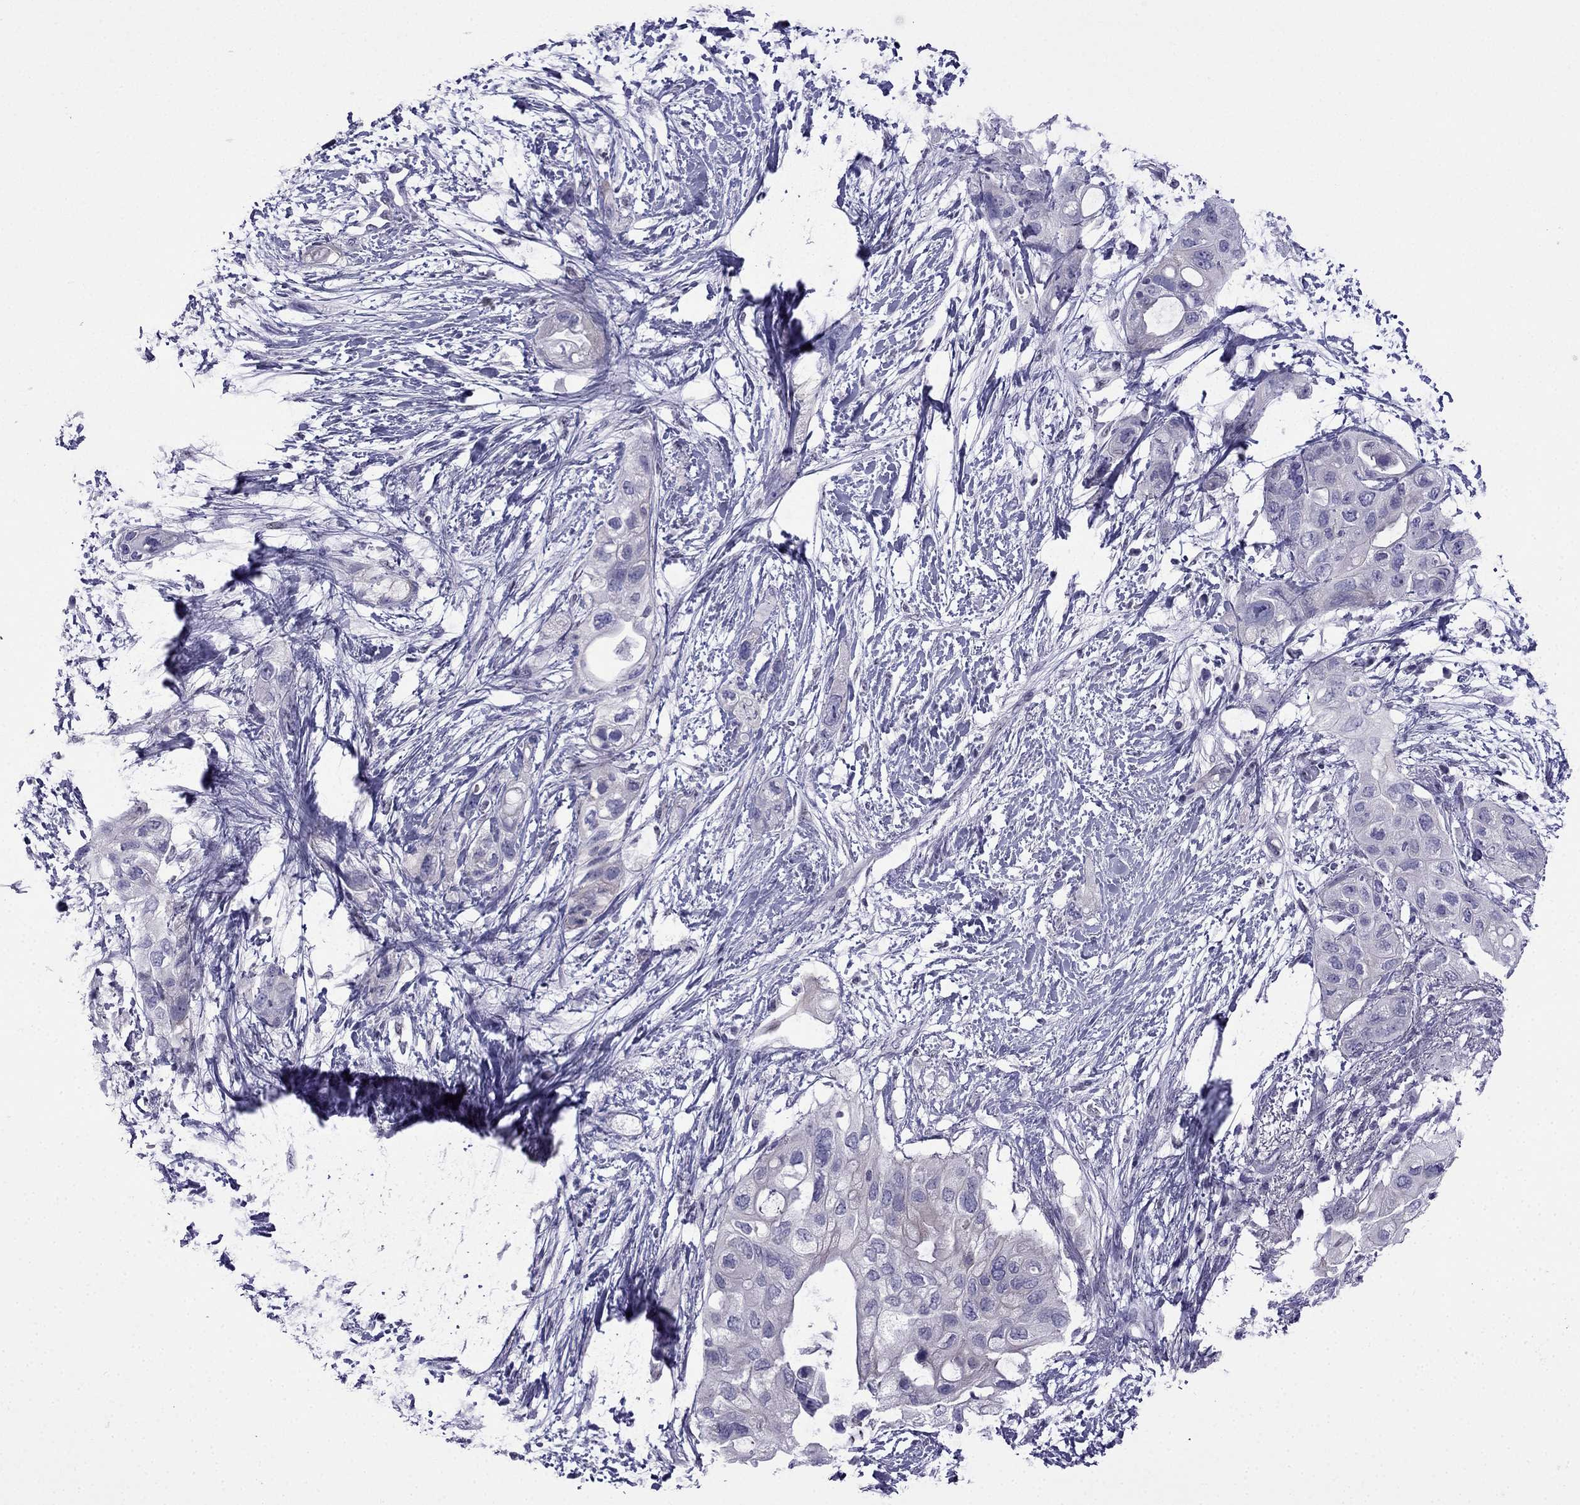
{"staining": {"intensity": "negative", "quantity": "none", "location": "none"}, "tissue": "pancreatic cancer", "cell_type": "Tumor cells", "image_type": "cancer", "snomed": [{"axis": "morphology", "description": "Adenocarcinoma, NOS"}, {"axis": "topography", "description": "Pancreas"}], "caption": "High magnification brightfield microscopy of adenocarcinoma (pancreatic) stained with DAB (3,3'-diaminobenzidine) (brown) and counterstained with hematoxylin (blue): tumor cells show no significant expression.", "gene": "POM121L12", "patient": {"sex": "female", "age": 72}}